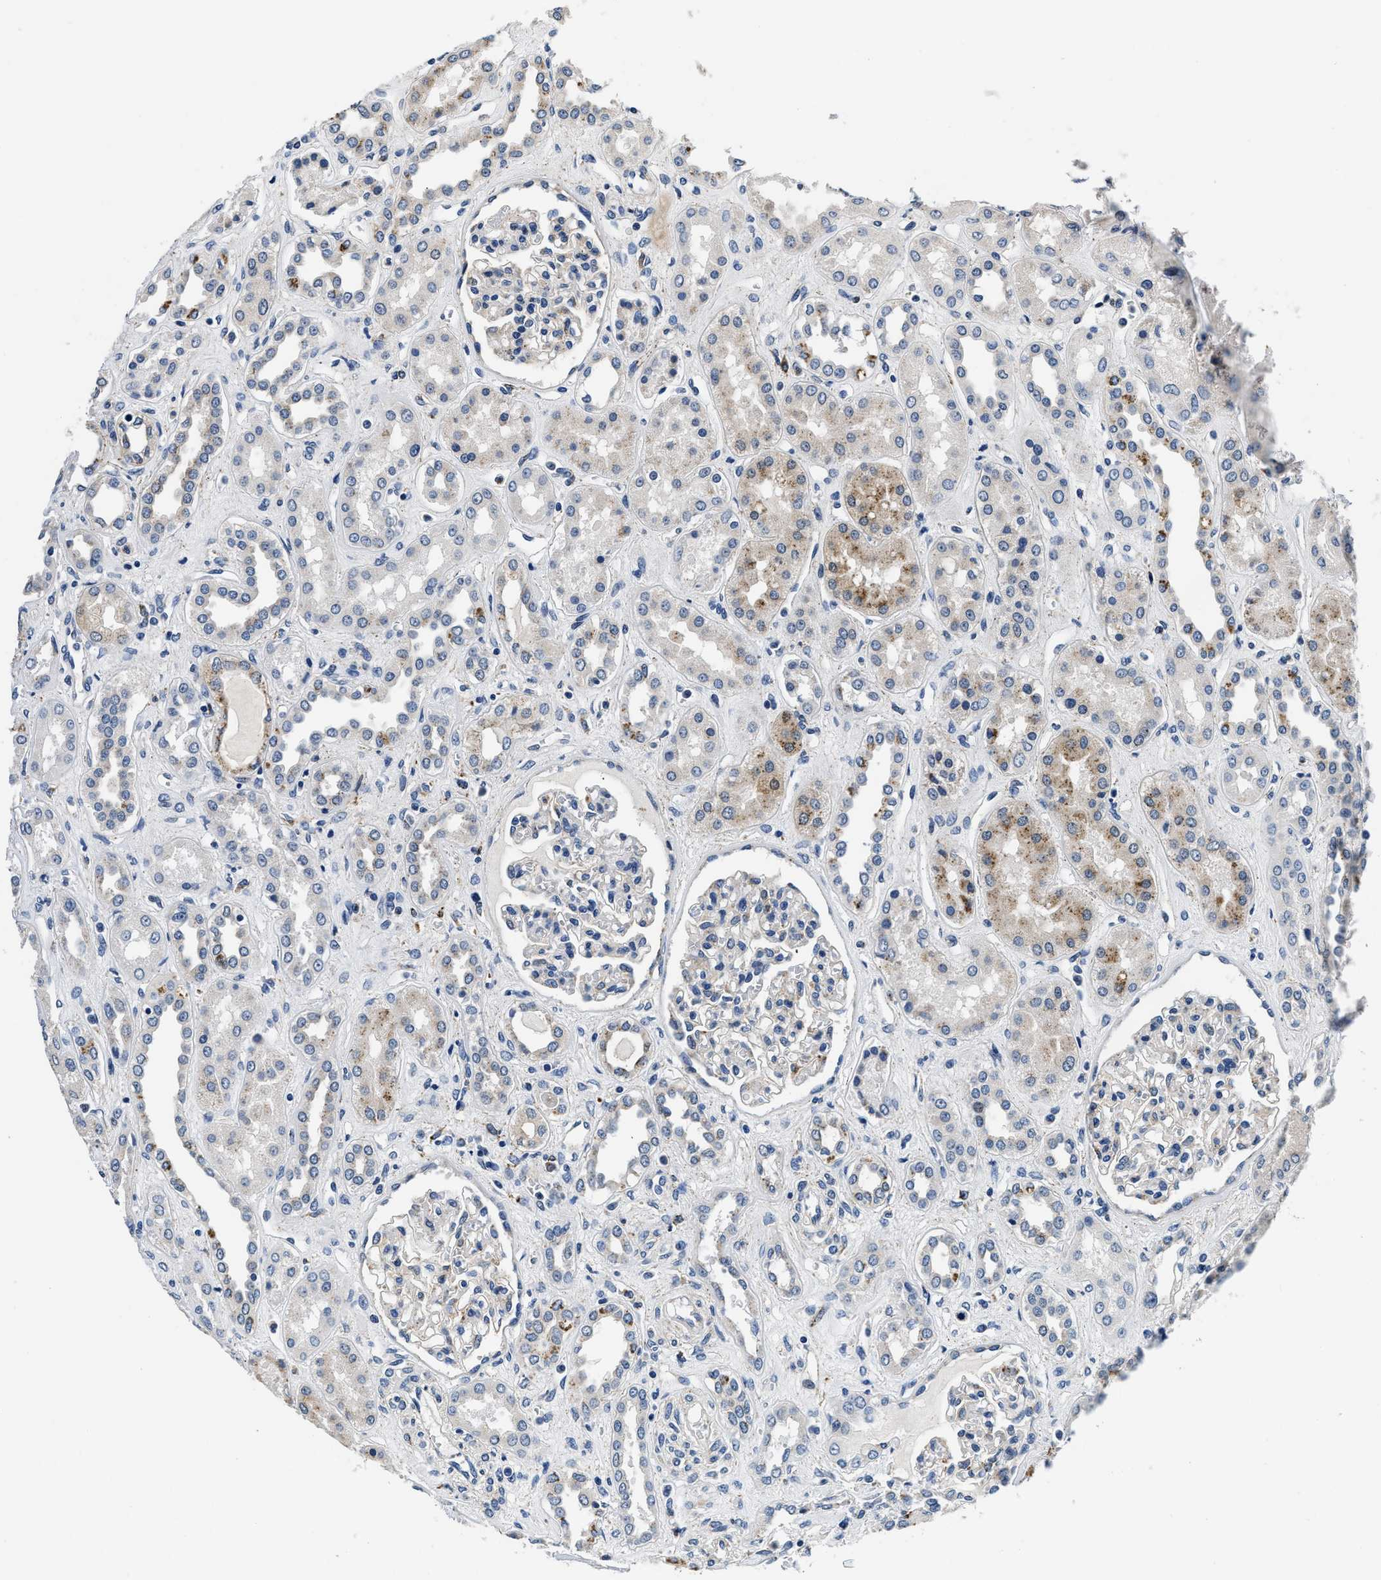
{"staining": {"intensity": "negative", "quantity": "none", "location": "none"}, "tissue": "kidney", "cell_type": "Cells in glomeruli", "image_type": "normal", "snomed": [{"axis": "morphology", "description": "Normal tissue, NOS"}, {"axis": "topography", "description": "Kidney"}], "caption": "Image shows no significant protein staining in cells in glomeruli of normal kidney.", "gene": "GRN", "patient": {"sex": "male", "age": 59}}